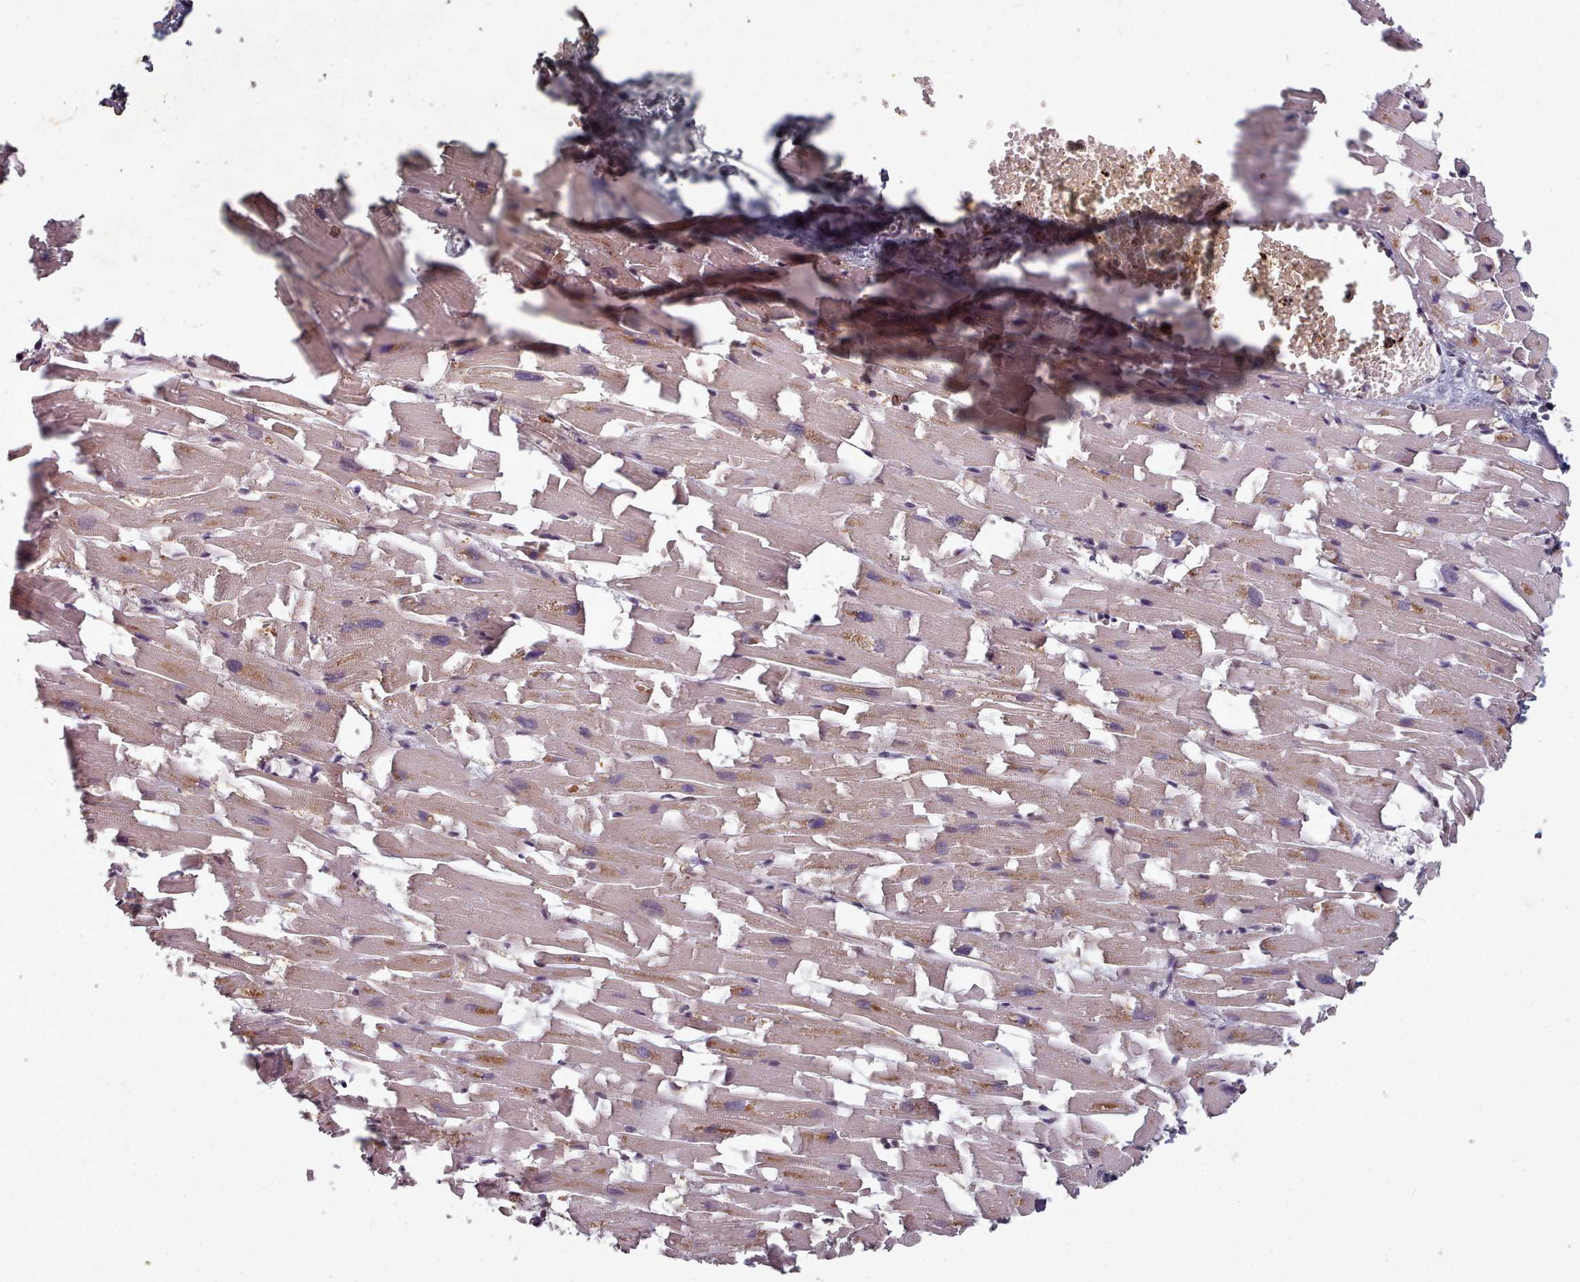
{"staining": {"intensity": "moderate", "quantity": ">75%", "location": "cytoplasmic/membranous"}, "tissue": "heart muscle", "cell_type": "Cardiomyocytes", "image_type": "normal", "snomed": [{"axis": "morphology", "description": "Normal tissue, NOS"}, {"axis": "topography", "description": "Heart"}], "caption": "Immunohistochemistry (IHC) image of benign human heart muscle stained for a protein (brown), which shows medium levels of moderate cytoplasmic/membranous positivity in about >75% of cardiomyocytes.", "gene": "DHX8", "patient": {"sex": "female", "age": 64}}